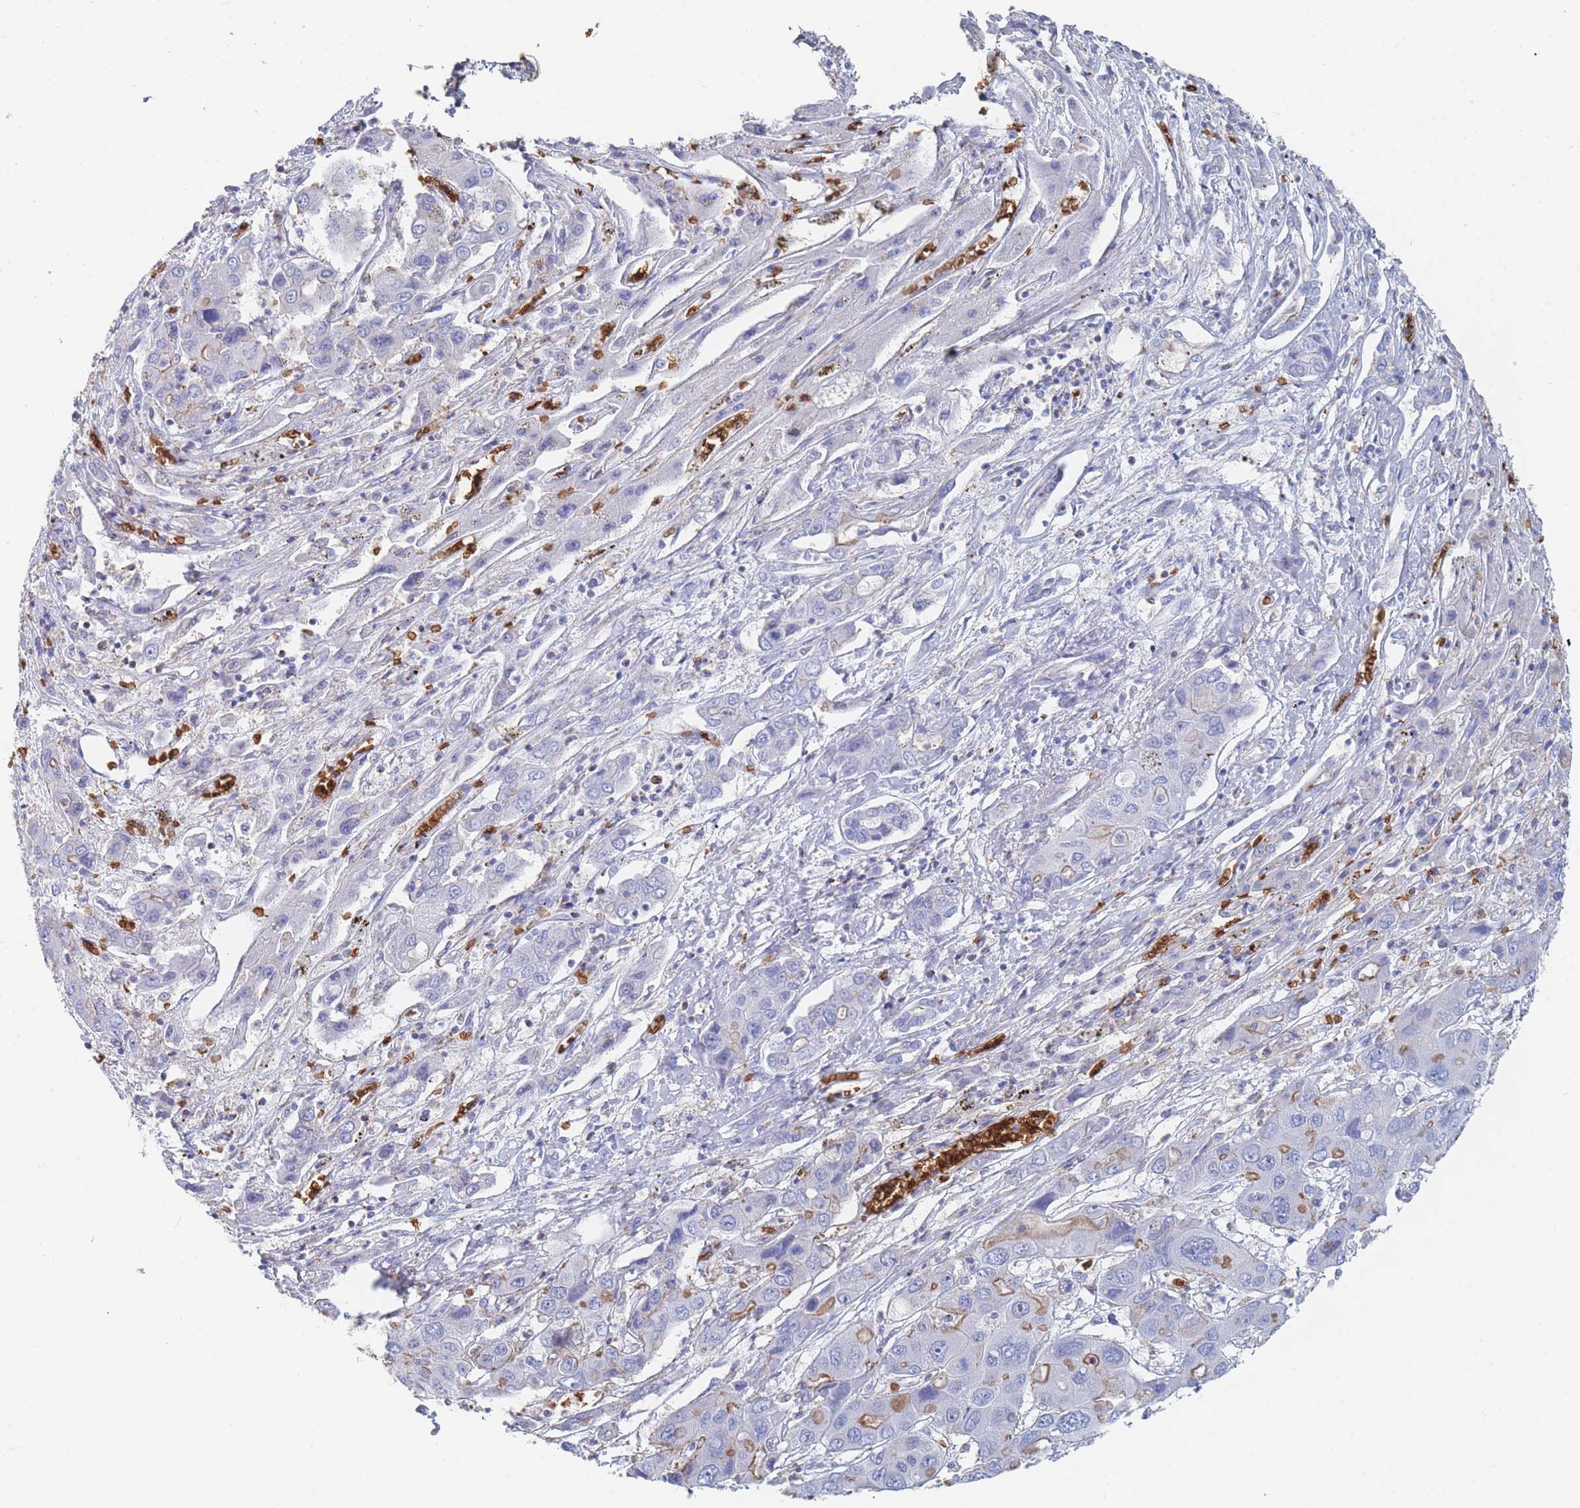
{"staining": {"intensity": "moderate", "quantity": "<25%", "location": "cytoplasmic/membranous"}, "tissue": "liver cancer", "cell_type": "Tumor cells", "image_type": "cancer", "snomed": [{"axis": "morphology", "description": "Cholangiocarcinoma"}, {"axis": "topography", "description": "Liver"}], "caption": "Cholangiocarcinoma (liver) stained with a brown dye demonstrates moderate cytoplasmic/membranous positive positivity in approximately <25% of tumor cells.", "gene": "SLC2A1", "patient": {"sex": "male", "age": 67}}